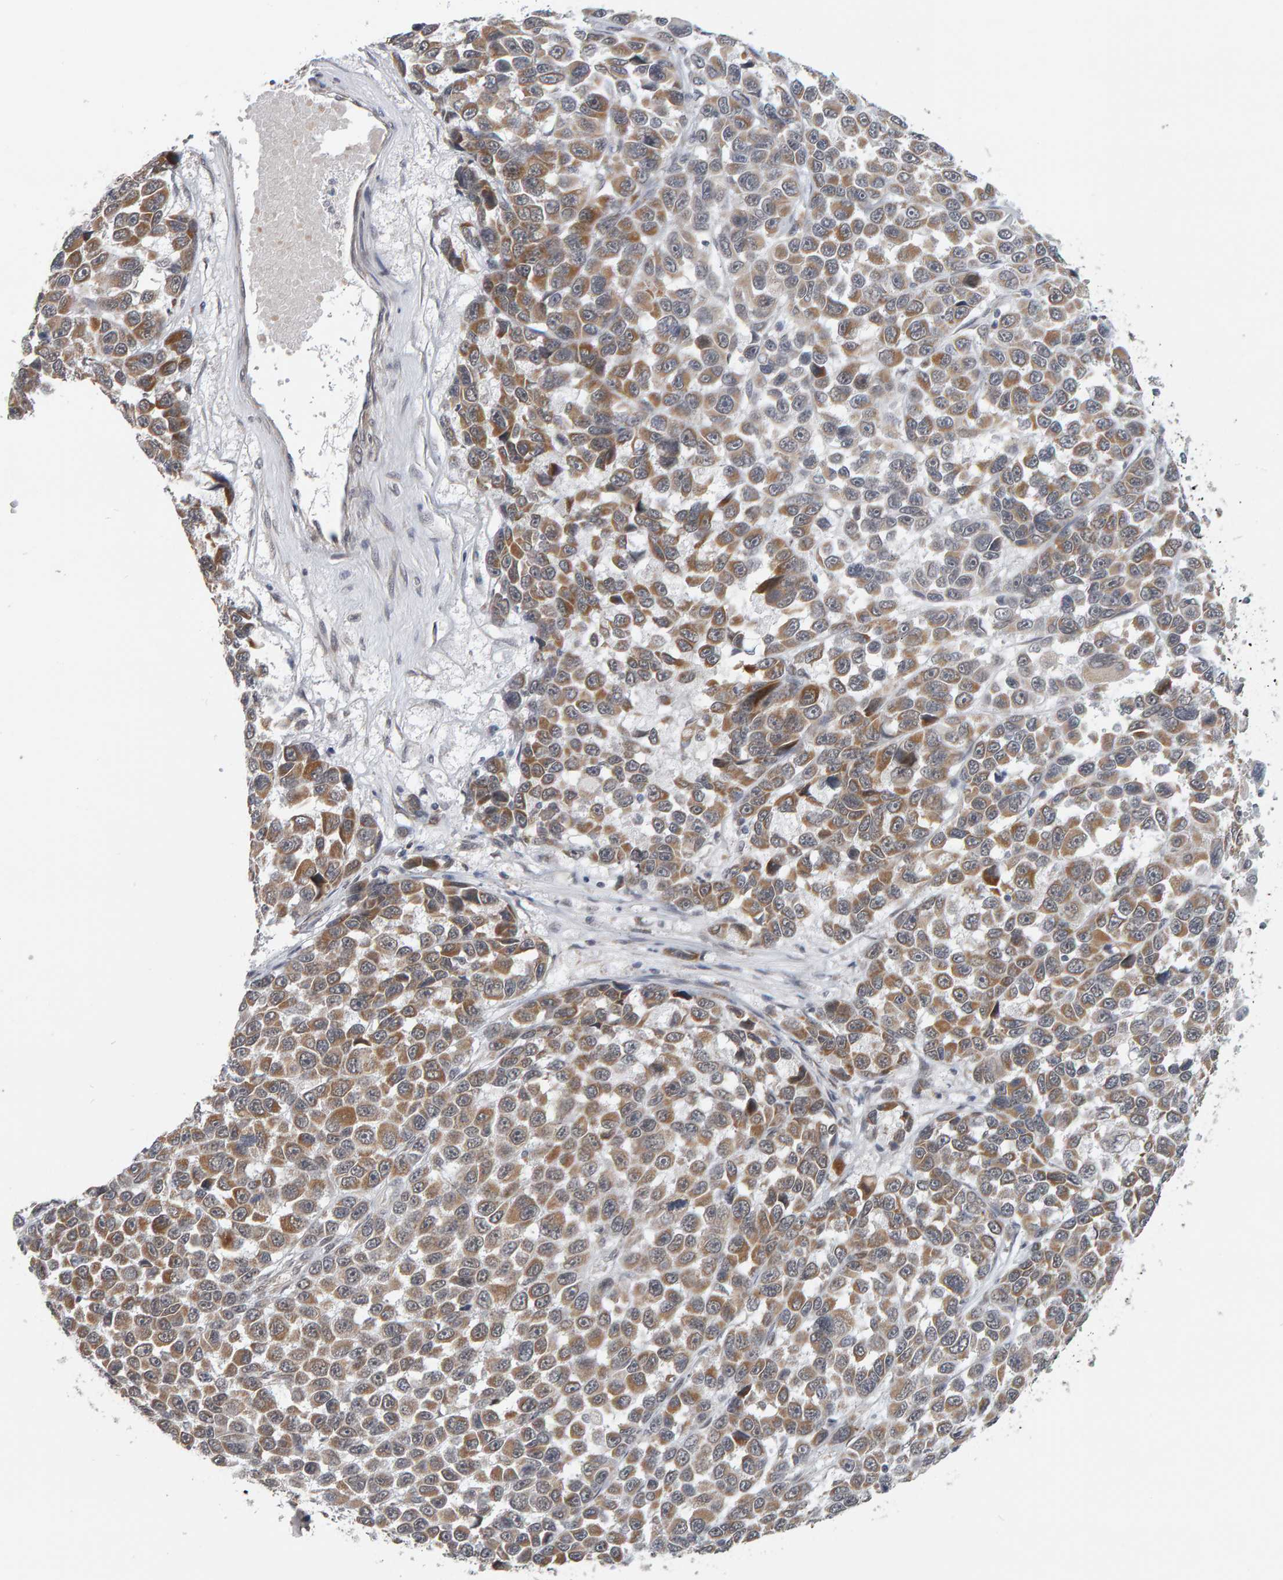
{"staining": {"intensity": "moderate", "quantity": ">75%", "location": "cytoplasmic/membranous"}, "tissue": "melanoma", "cell_type": "Tumor cells", "image_type": "cancer", "snomed": [{"axis": "morphology", "description": "Malignant melanoma, NOS"}, {"axis": "topography", "description": "Skin"}], "caption": "DAB immunohistochemical staining of human melanoma reveals moderate cytoplasmic/membranous protein staining in approximately >75% of tumor cells.", "gene": "DAP3", "patient": {"sex": "male", "age": 53}}